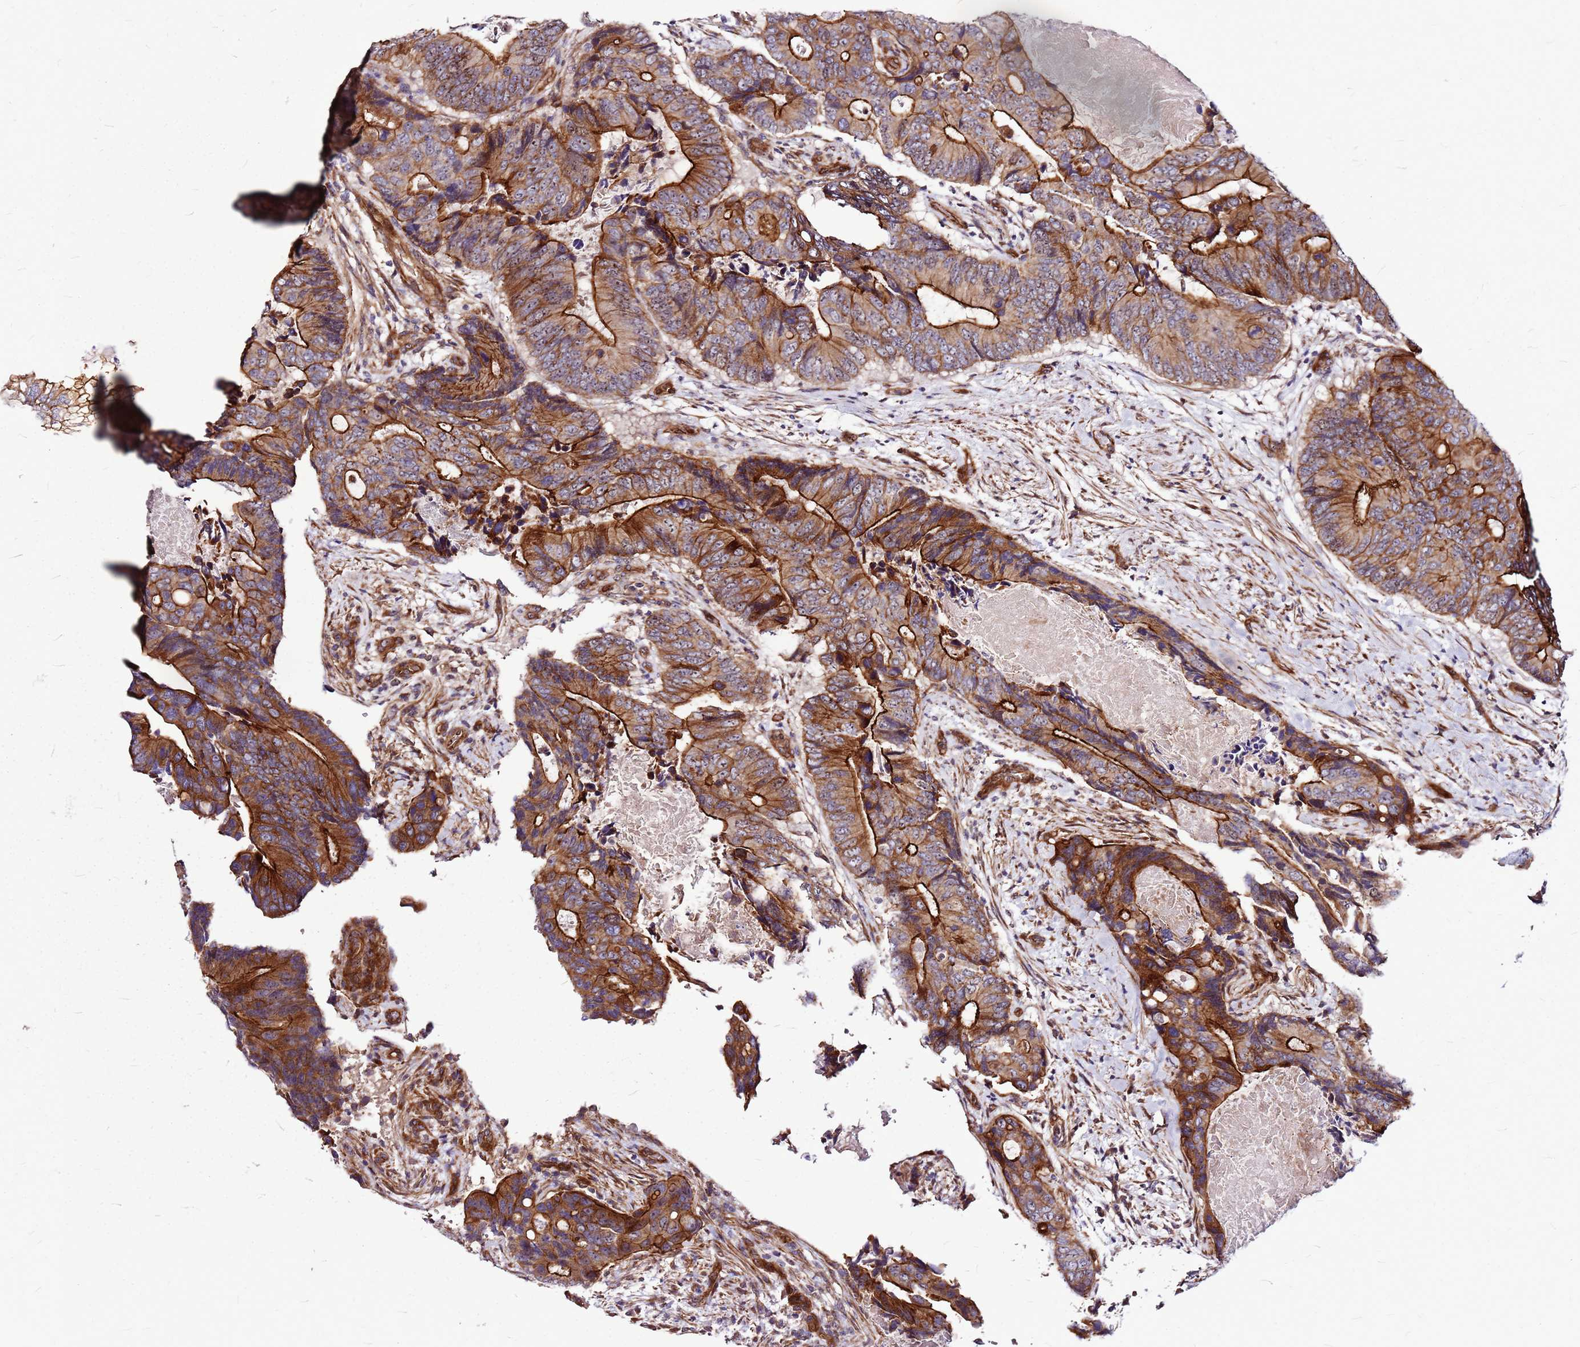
{"staining": {"intensity": "strong", "quantity": ">75%", "location": "cytoplasmic/membranous"}, "tissue": "colorectal cancer", "cell_type": "Tumor cells", "image_type": "cancer", "snomed": [{"axis": "morphology", "description": "Adenocarcinoma, NOS"}, {"axis": "topography", "description": "Colon"}], "caption": "Human colorectal adenocarcinoma stained with a brown dye shows strong cytoplasmic/membranous positive expression in about >75% of tumor cells.", "gene": "TOPAZ1", "patient": {"sex": "male", "age": 84}}